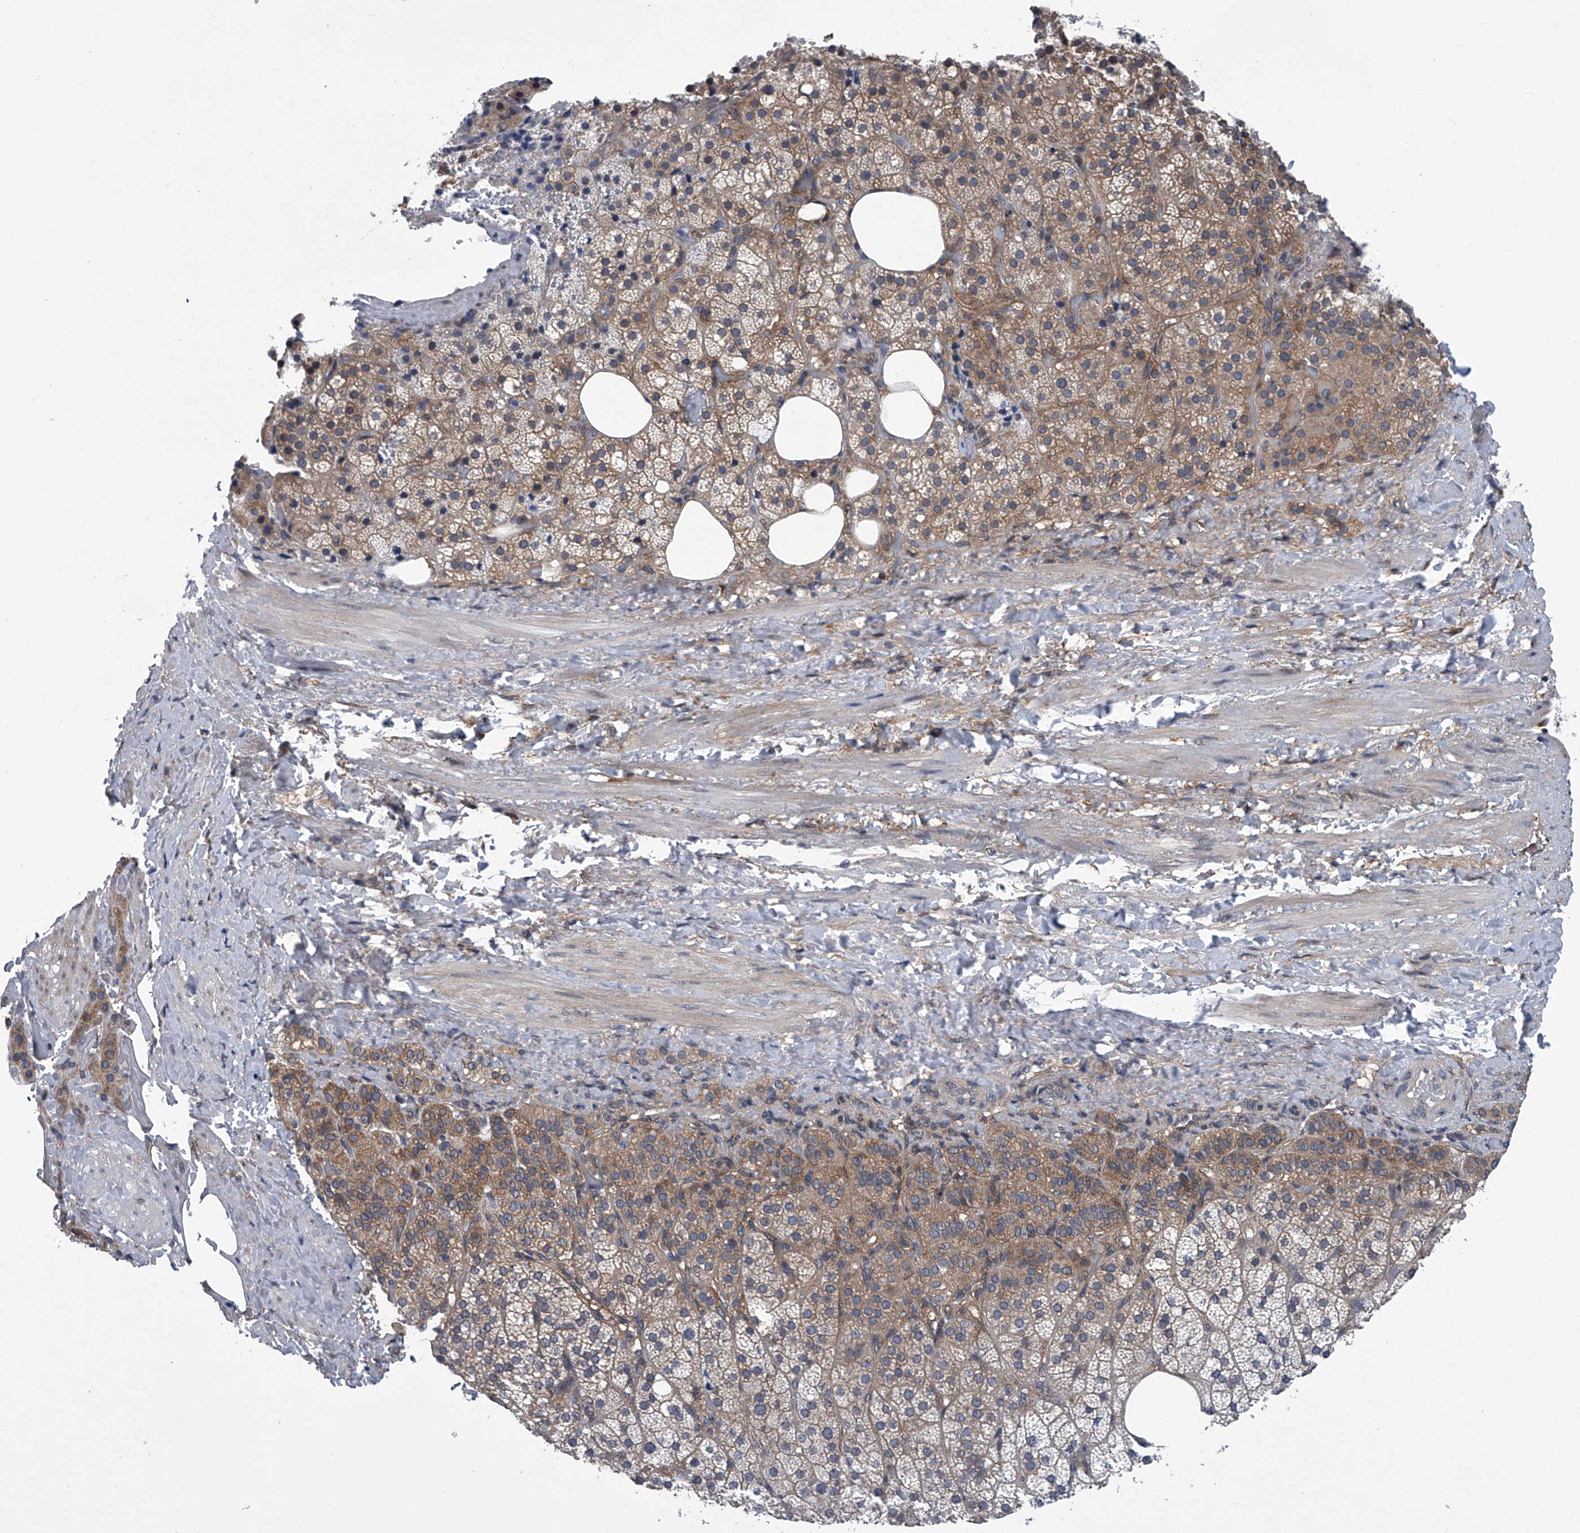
{"staining": {"intensity": "moderate", "quantity": ">75%", "location": "cytoplasmic/membranous"}, "tissue": "adrenal gland", "cell_type": "Glandular cells", "image_type": "normal", "snomed": [{"axis": "morphology", "description": "Normal tissue, NOS"}, {"axis": "topography", "description": "Adrenal gland"}], "caption": "Adrenal gland stained with IHC exhibits moderate cytoplasmic/membranous positivity in about >75% of glandular cells.", "gene": "PPP2R5D", "patient": {"sex": "female", "age": 59}}